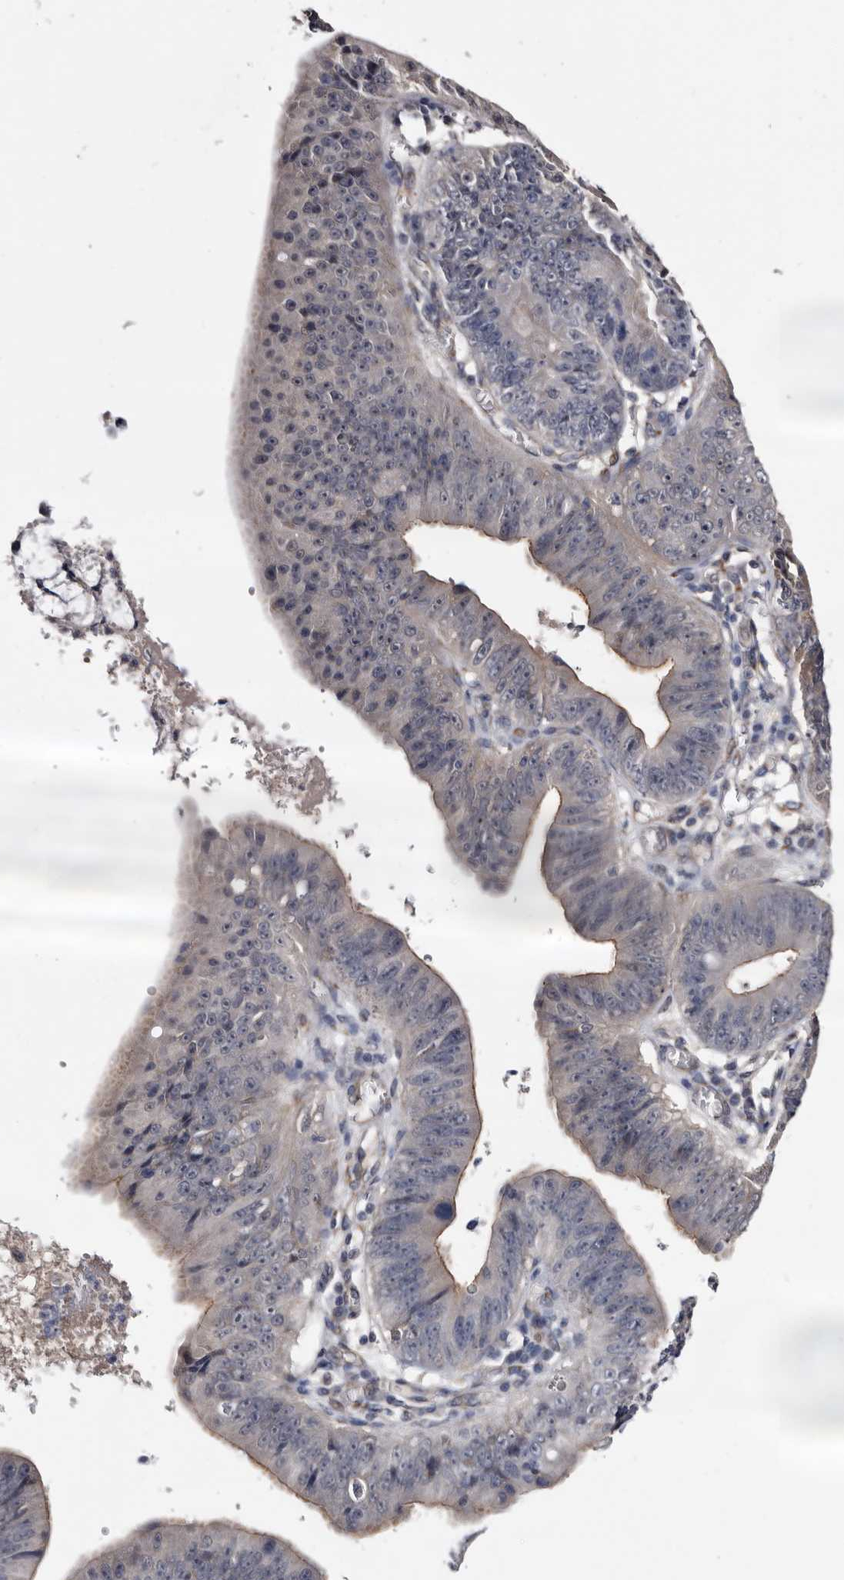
{"staining": {"intensity": "weak", "quantity": "<25%", "location": "cytoplasmic/membranous"}, "tissue": "stomach cancer", "cell_type": "Tumor cells", "image_type": "cancer", "snomed": [{"axis": "morphology", "description": "Adenocarcinoma, NOS"}, {"axis": "topography", "description": "Stomach"}], "caption": "Human stomach adenocarcinoma stained for a protein using IHC displays no expression in tumor cells.", "gene": "ARMCX2", "patient": {"sex": "male", "age": 59}}